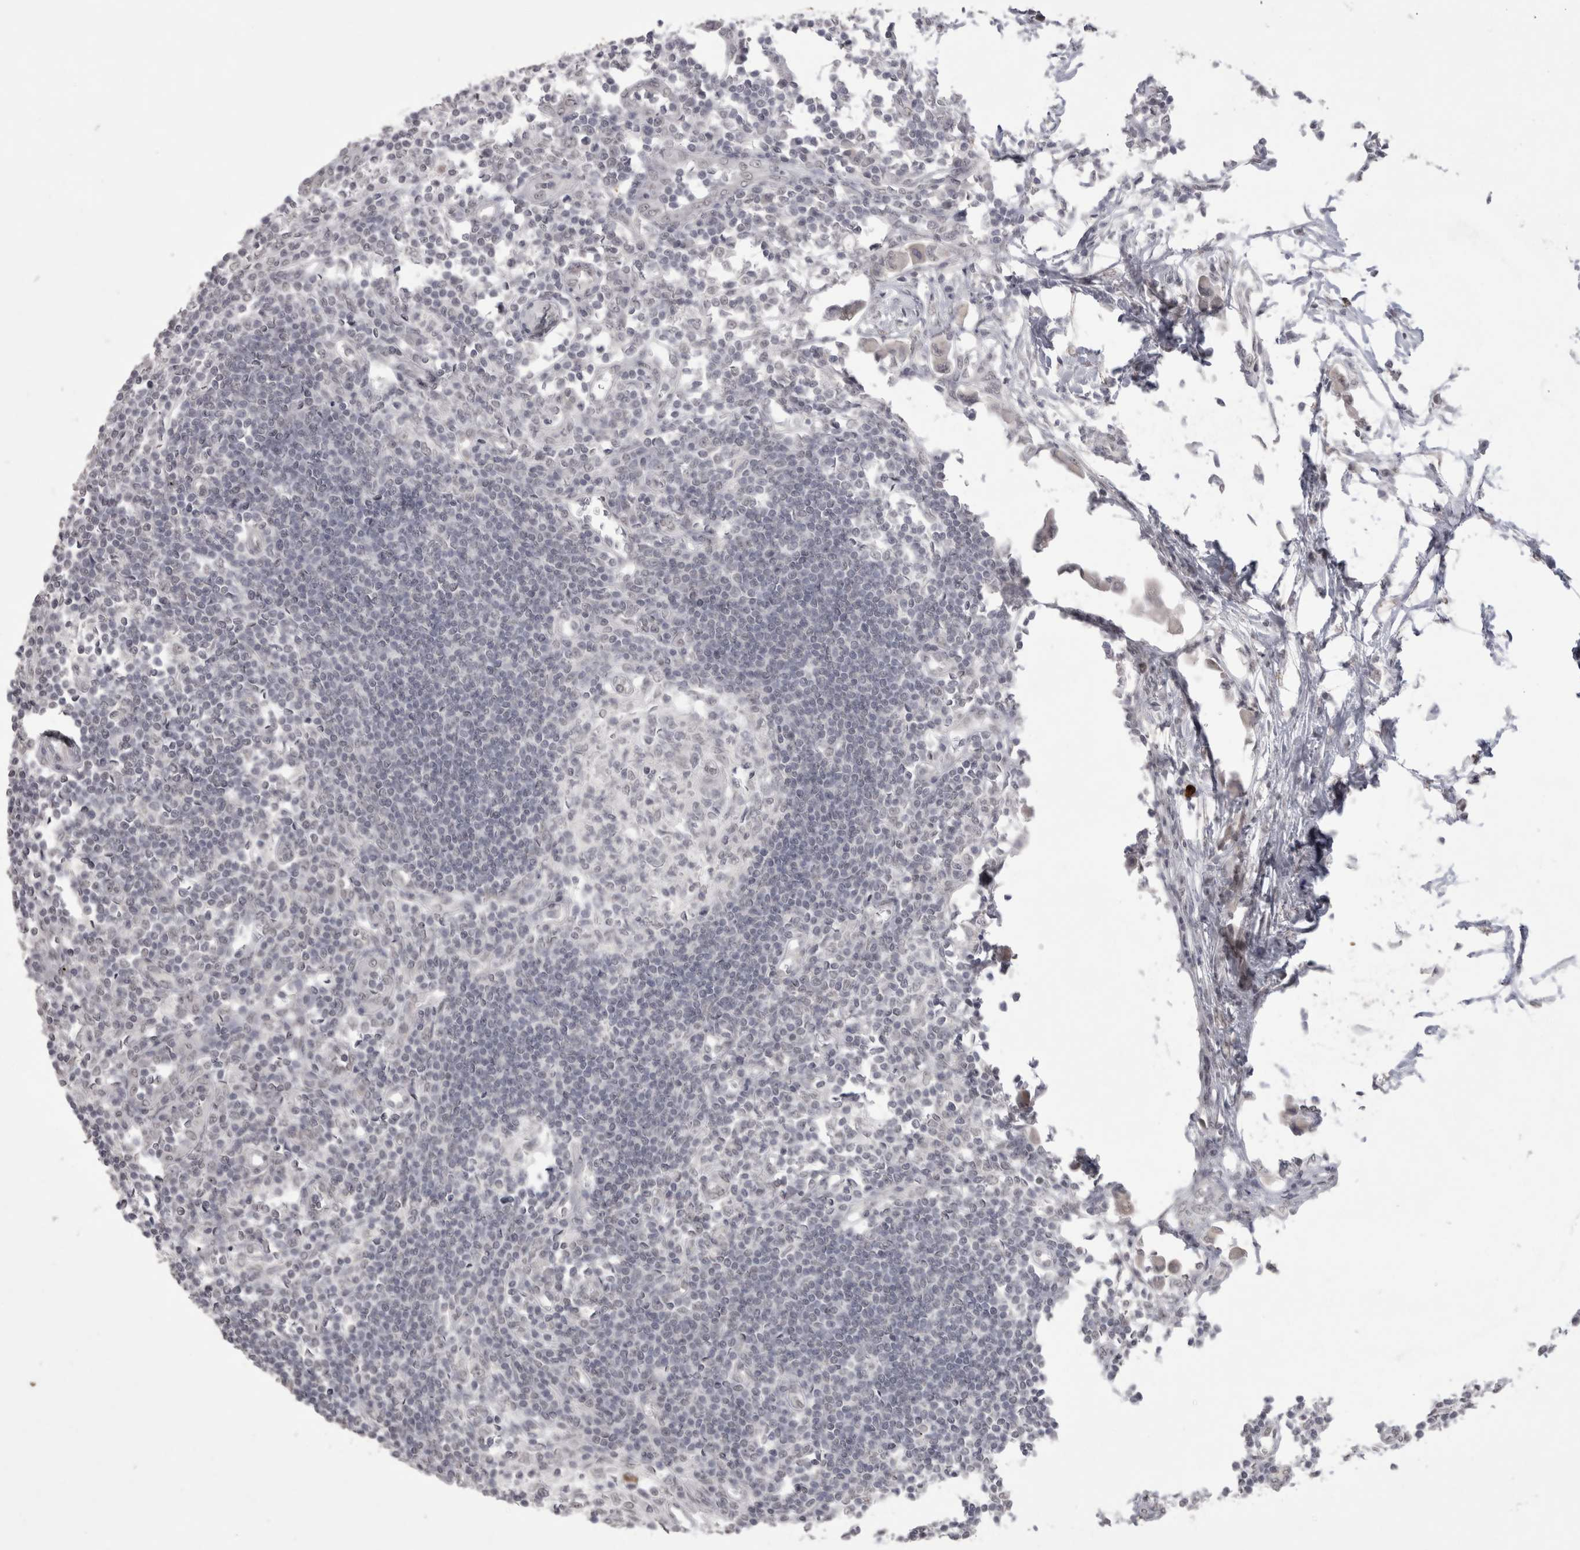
{"staining": {"intensity": "negative", "quantity": "none", "location": "none"}, "tissue": "lymph node", "cell_type": "Germinal center cells", "image_type": "normal", "snomed": [{"axis": "morphology", "description": "Normal tissue, NOS"}, {"axis": "morphology", "description": "Malignant melanoma, Metastatic site"}, {"axis": "topography", "description": "Lymph node"}], "caption": "This is an immunohistochemistry image of normal lymph node. There is no expression in germinal center cells.", "gene": "DDX4", "patient": {"sex": "male", "age": 41}}